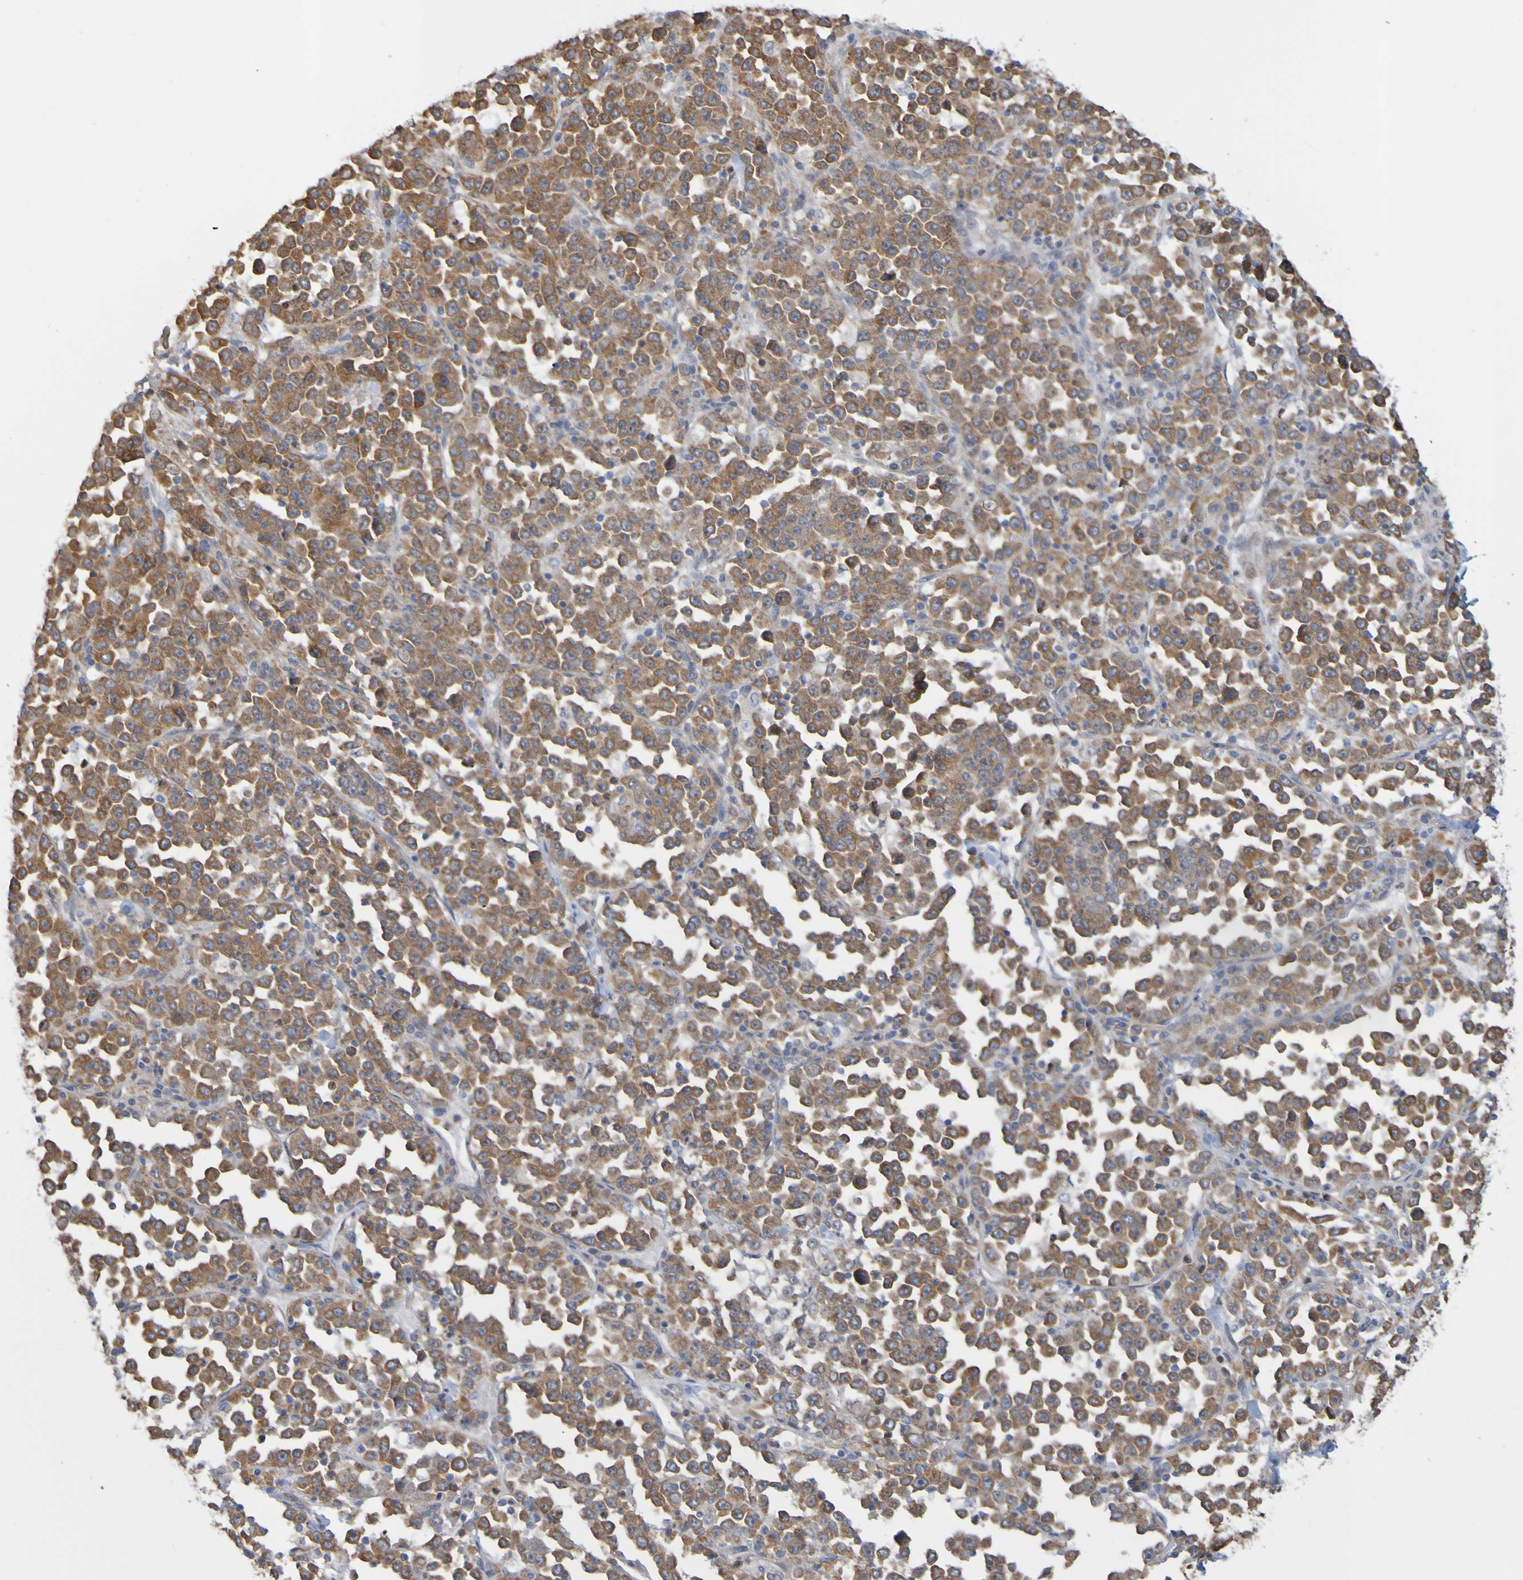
{"staining": {"intensity": "moderate", "quantity": ">75%", "location": "cytoplasmic/membranous"}, "tissue": "stomach cancer", "cell_type": "Tumor cells", "image_type": "cancer", "snomed": [{"axis": "morphology", "description": "Normal tissue, NOS"}, {"axis": "morphology", "description": "Adenocarcinoma, NOS"}, {"axis": "topography", "description": "Stomach, upper"}, {"axis": "topography", "description": "Stomach"}], "caption": "Approximately >75% of tumor cells in stomach cancer (adenocarcinoma) reveal moderate cytoplasmic/membranous protein staining as visualized by brown immunohistochemical staining.", "gene": "NAV2", "patient": {"sex": "male", "age": 59}}